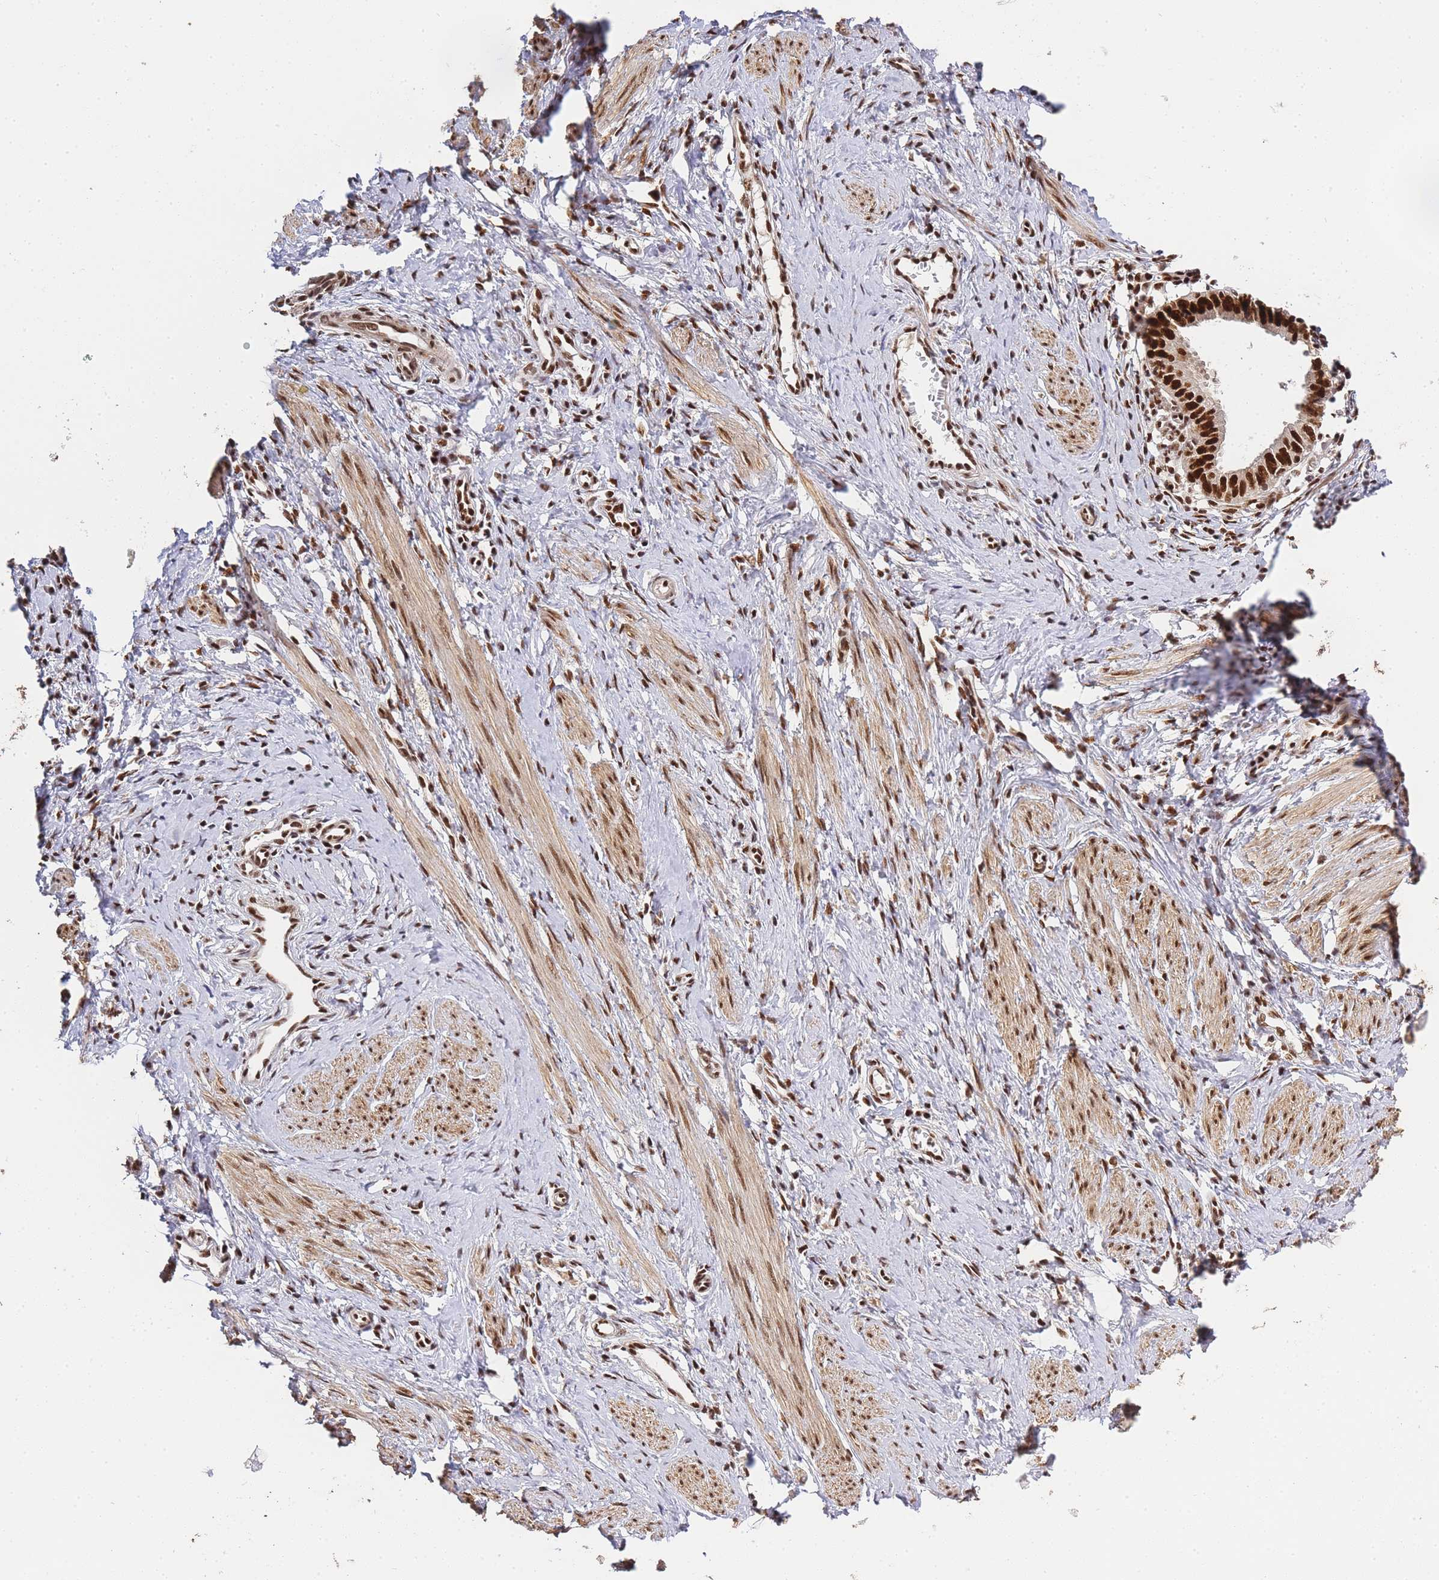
{"staining": {"intensity": "strong", "quantity": ">75%", "location": "nuclear"}, "tissue": "cervical cancer", "cell_type": "Tumor cells", "image_type": "cancer", "snomed": [{"axis": "morphology", "description": "Adenocarcinoma, NOS"}, {"axis": "topography", "description": "Cervix"}], "caption": "Protein staining of cervical cancer (adenocarcinoma) tissue demonstrates strong nuclear positivity in approximately >75% of tumor cells.", "gene": "PRKDC", "patient": {"sex": "female", "age": 36}}